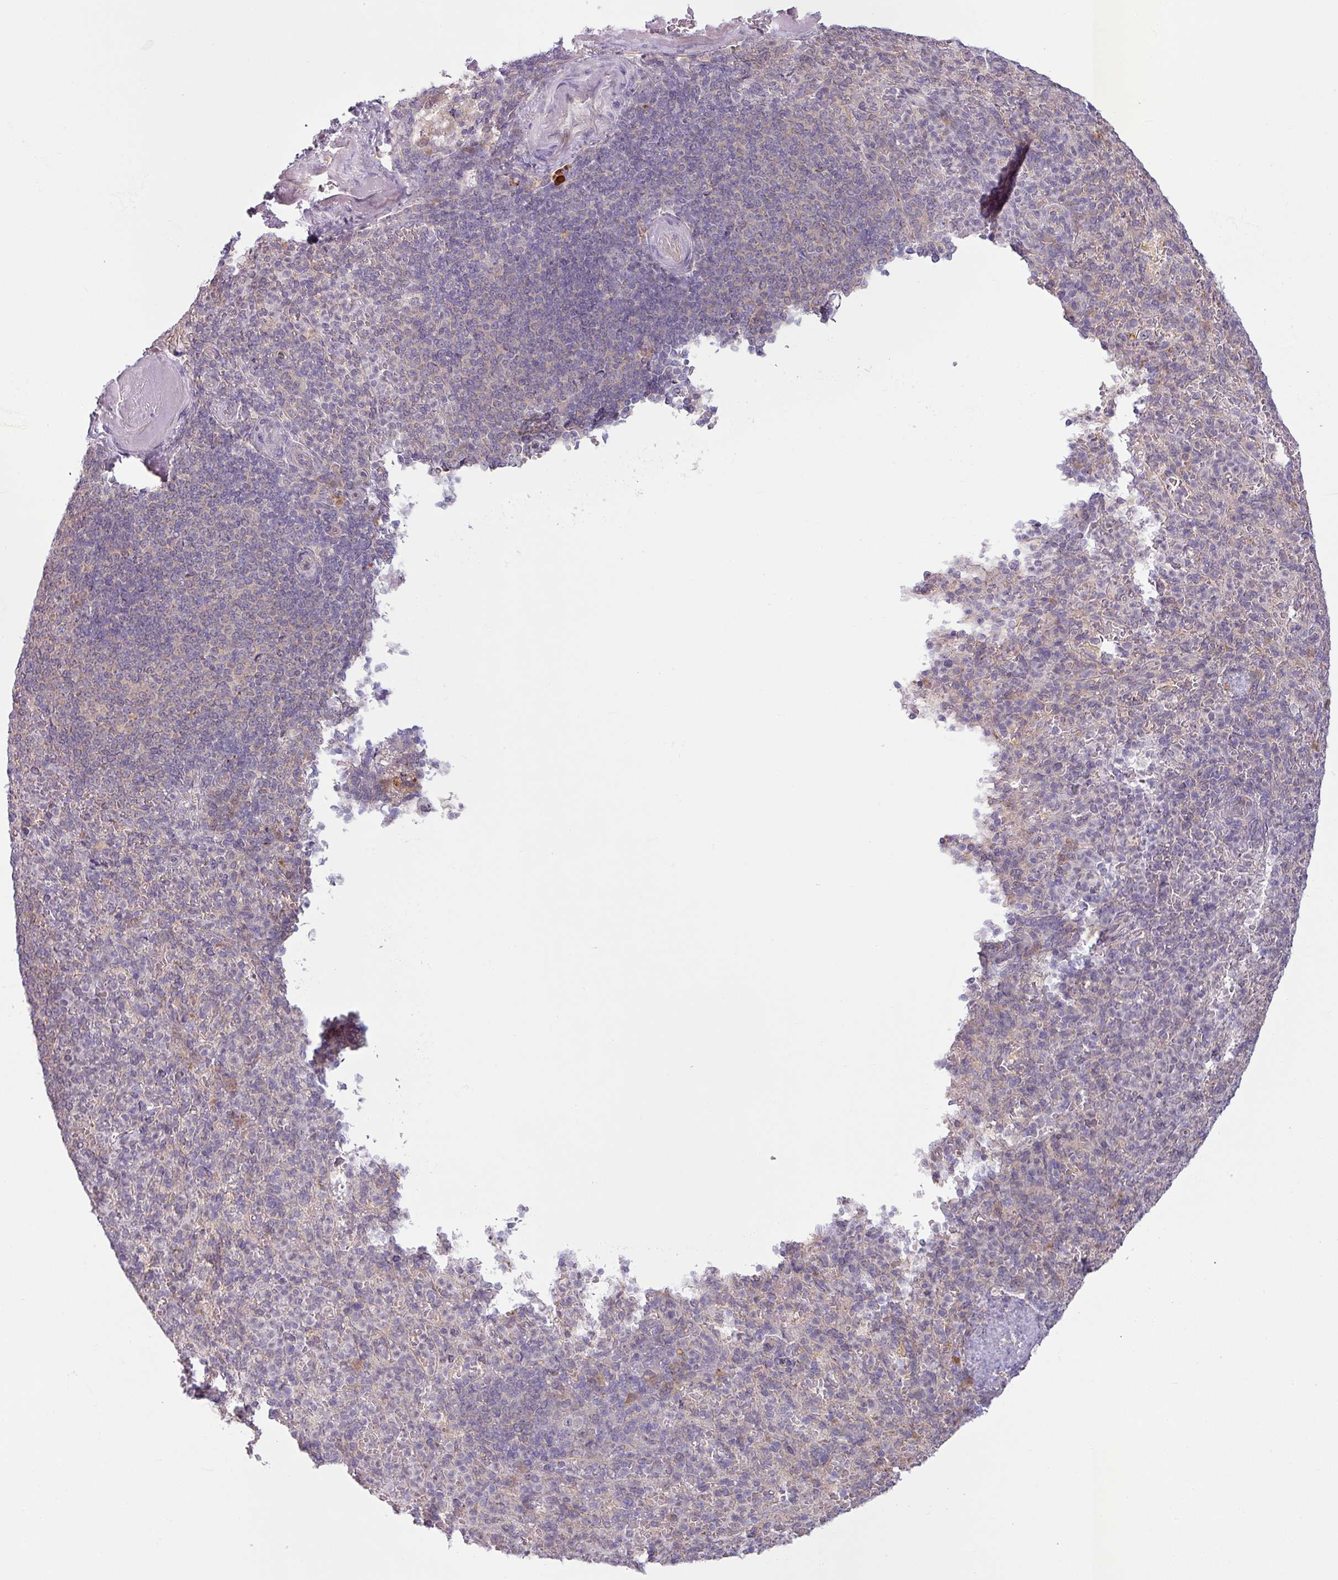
{"staining": {"intensity": "negative", "quantity": "none", "location": "none"}, "tissue": "spleen", "cell_type": "Cells in red pulp", "image_type": "normal", "snomed": [{"axis": "morphology", "description": "Normal tissue, NOS"}, {"axis": "topography", "description": "Spleen"}], "caption": "Cells in red pulp are negative for brown protein staining in benign spleen. The staining was performed using DAB to visualize the protein expression in brown, while the nuclei were stained in blue with hematoxylin (Magnification: 20x).", "gene": "CCDC144A", "patient": {"sex": "female", "age": 74}}